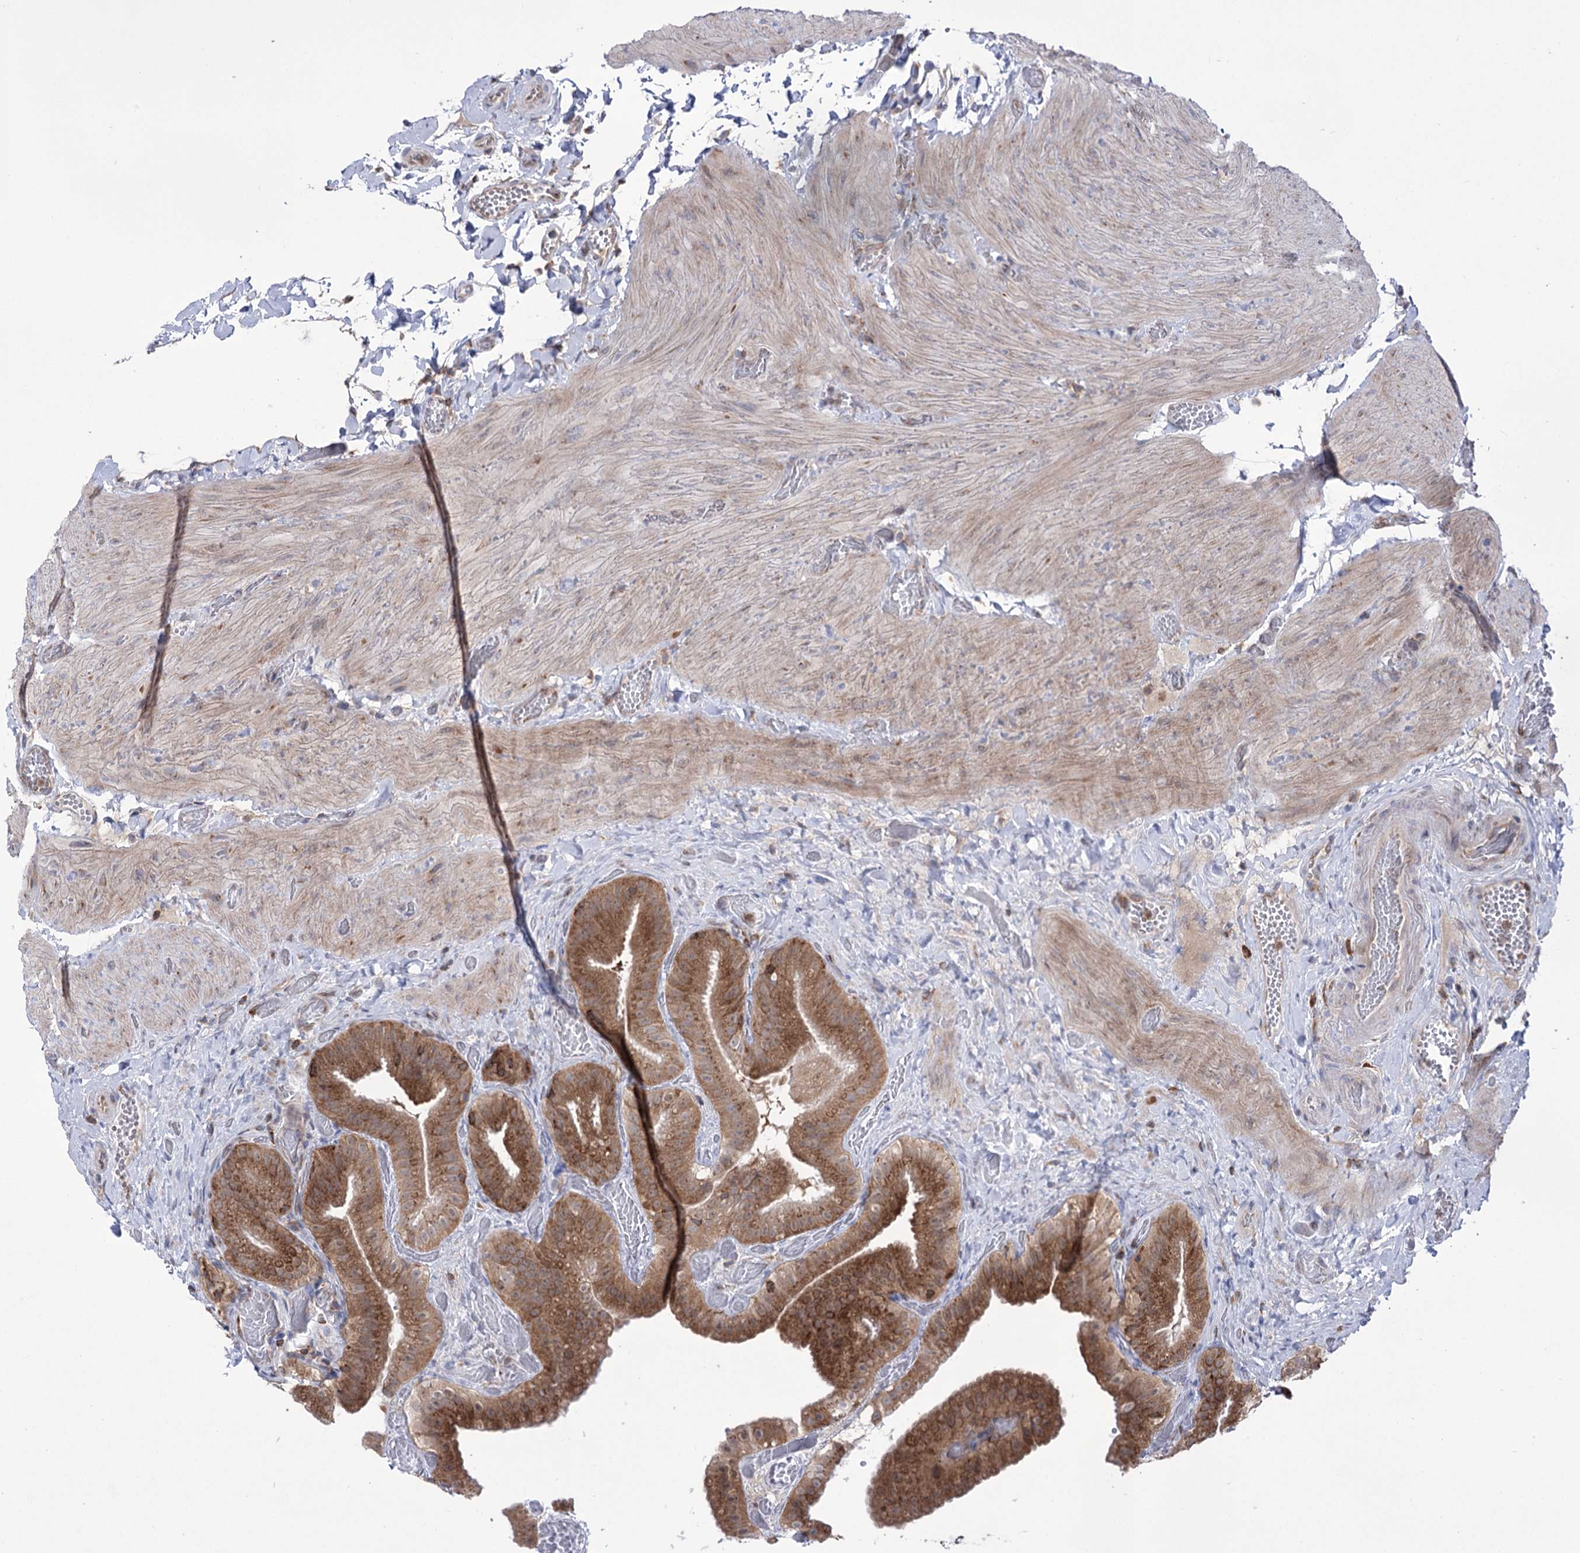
{"staining": {"intensity": "moderate", "quantity": ">75%", "location": "cytoplasmic/membranous"}, "tissue": "gallbladder", "cell_type": "Glandular cells", "image_type": "normal", "snomed": [{"axis": "morphology", "description": "Normal tissue, NOS"}, {"axis": "topography", "description": "Gallbladder"}], "caption": "DAB (3,3'-diaminobenzidine) immunohistochemical staining of benign gallbladder displays moderate cytoplasmic/membranous protein expression in about >75% of glandular cells.", "gene": "ZNF622", "patient": {"sex": "female", "age": 64}}